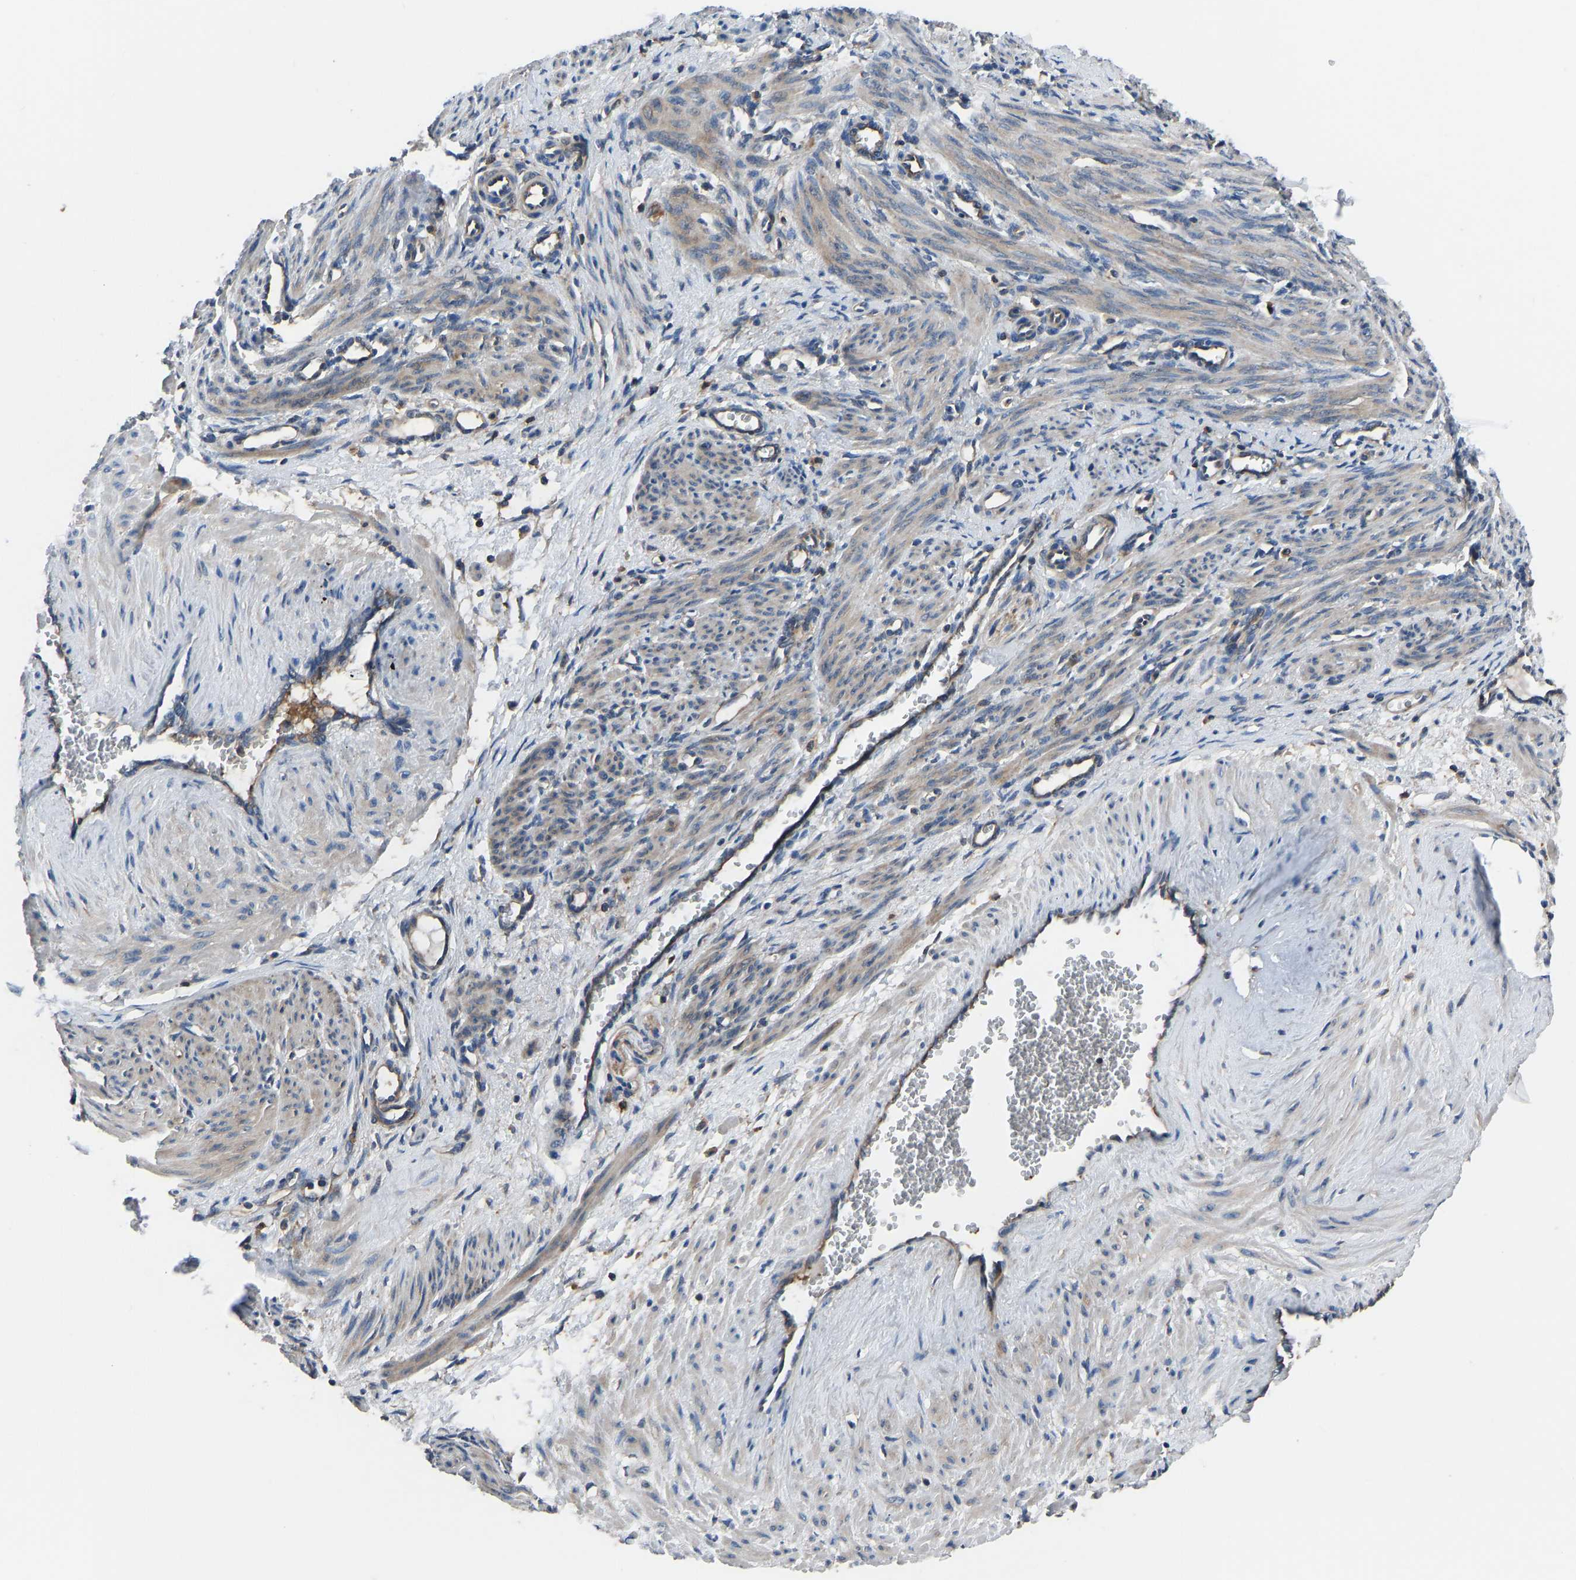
{"staining": {"intensity": "weak", "quantity": ">75%", "location": "cytoplasmic/membranous"}, "tissue": "smooth muscle", "cell_type": "Smooth muscle cells", "image_type": "normal", "snomed": [{"axis": "morphology", "description": "Normal tissue, NOS"}, {"axis": "topography", "description": "Endometrium"}], "caption": "Immunohistochemical staining of normal smooth muscle shows >75% levels of weak cytoplasmic/membranous protein expression in about >75% of smooth muscle cells. (Stains: DAB in brown, nuclei in blue, Microscopy: brightfield microscopy at high magnification).", "gene": "PRKAR1A", "patient": {"sex": "female", "age": 33}}